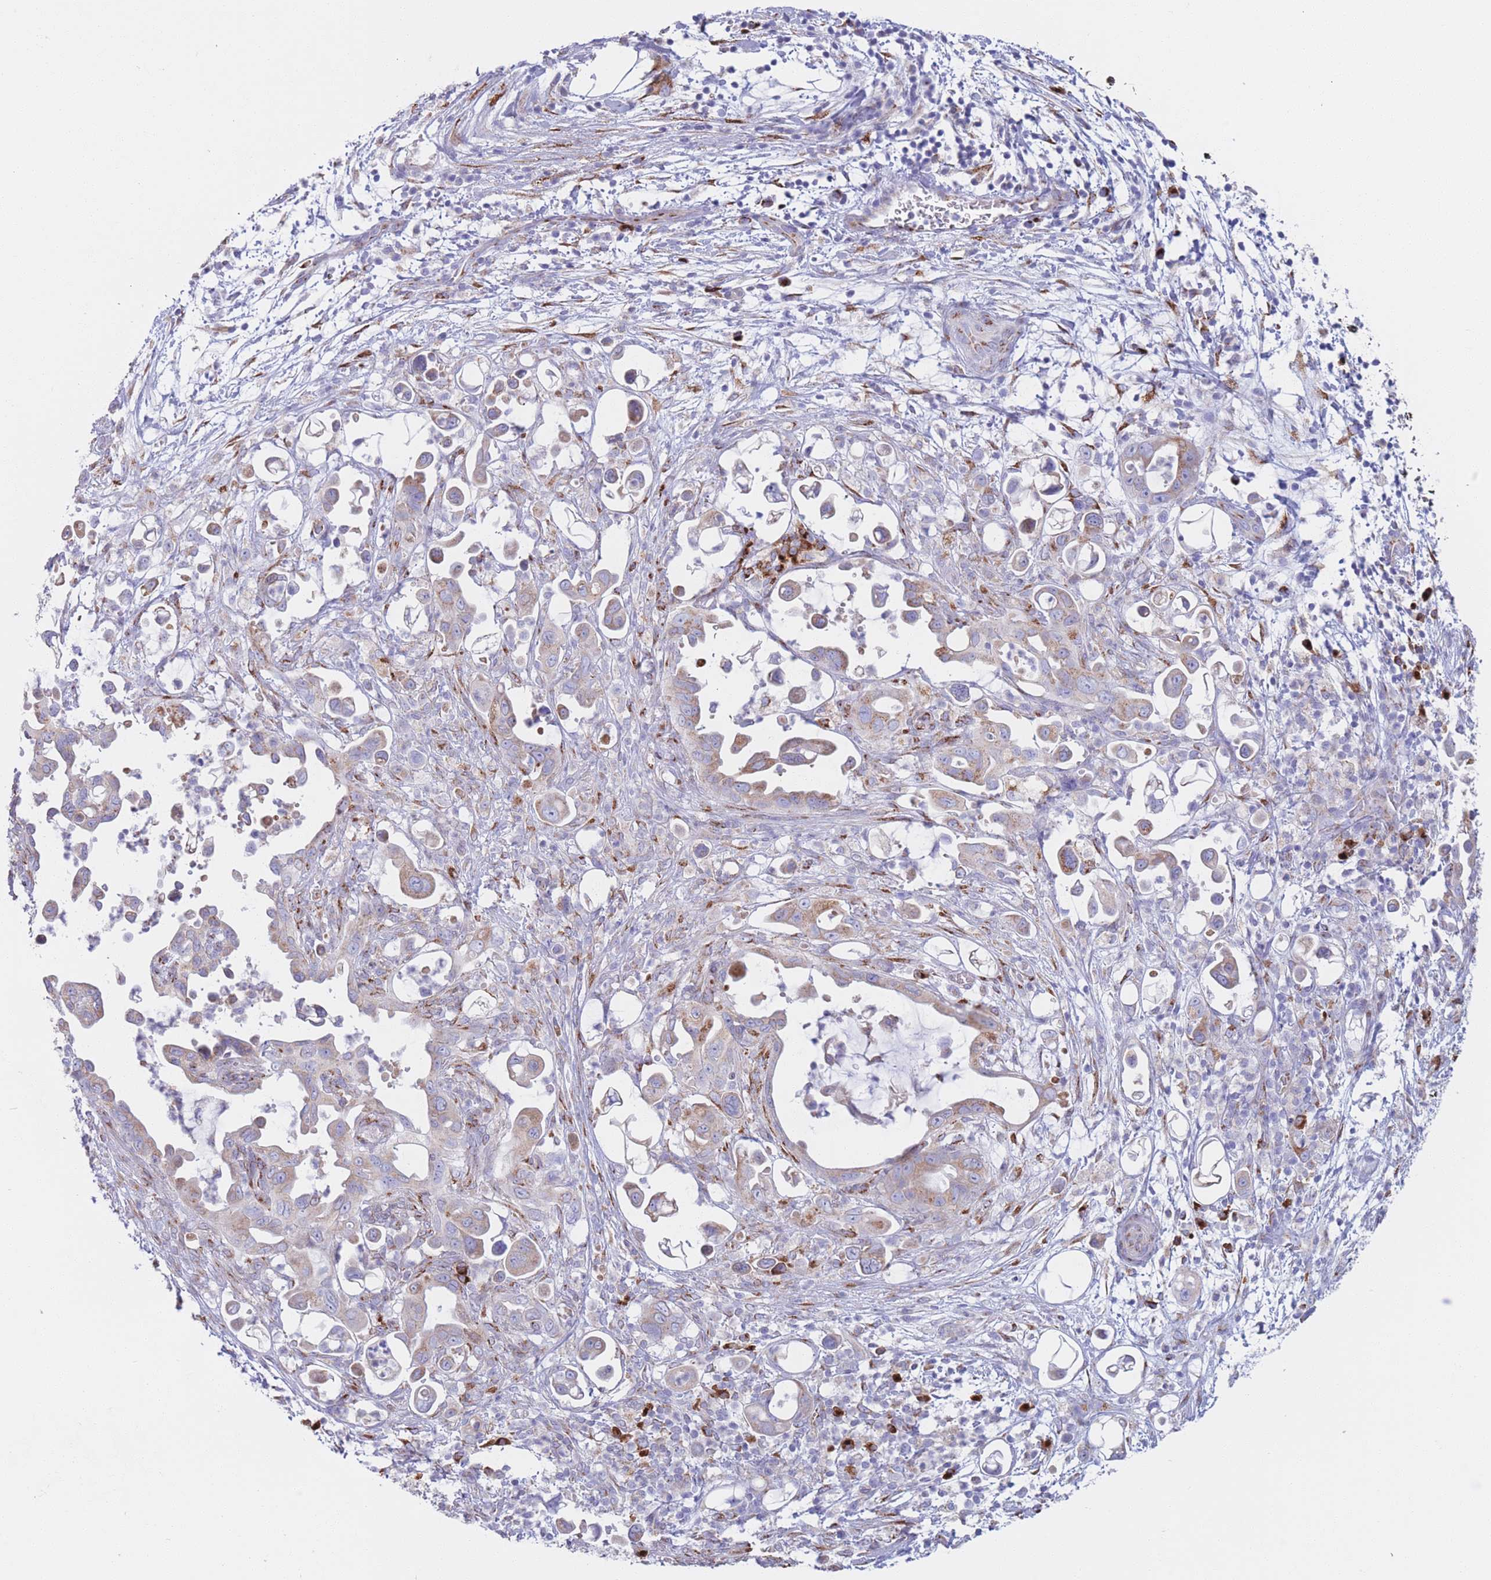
{"staining": {"intensity": "moderate", "quantity": "<25%", "location": "cytoplasmic/membranous"}, "tissue": "pancreatic cancer", "cell_type": "Tumor cells", "image_type": "cancer", "snomed": [{"axis": "morphology", "description": "Adenocarcinoma, NOS"}, {"axis": "topography", "description": "Pancreas"}], "caption": "This micrograph demonstrates immunohistochemistry (IHC) staining of human adenocarcinoma (pancreatic), with low moderate cytoplasmic/membranous positivity in approximately <25% of tumor cells.", "gene": "MRPL30", "patient": {"sex": "male", "age": 61}}